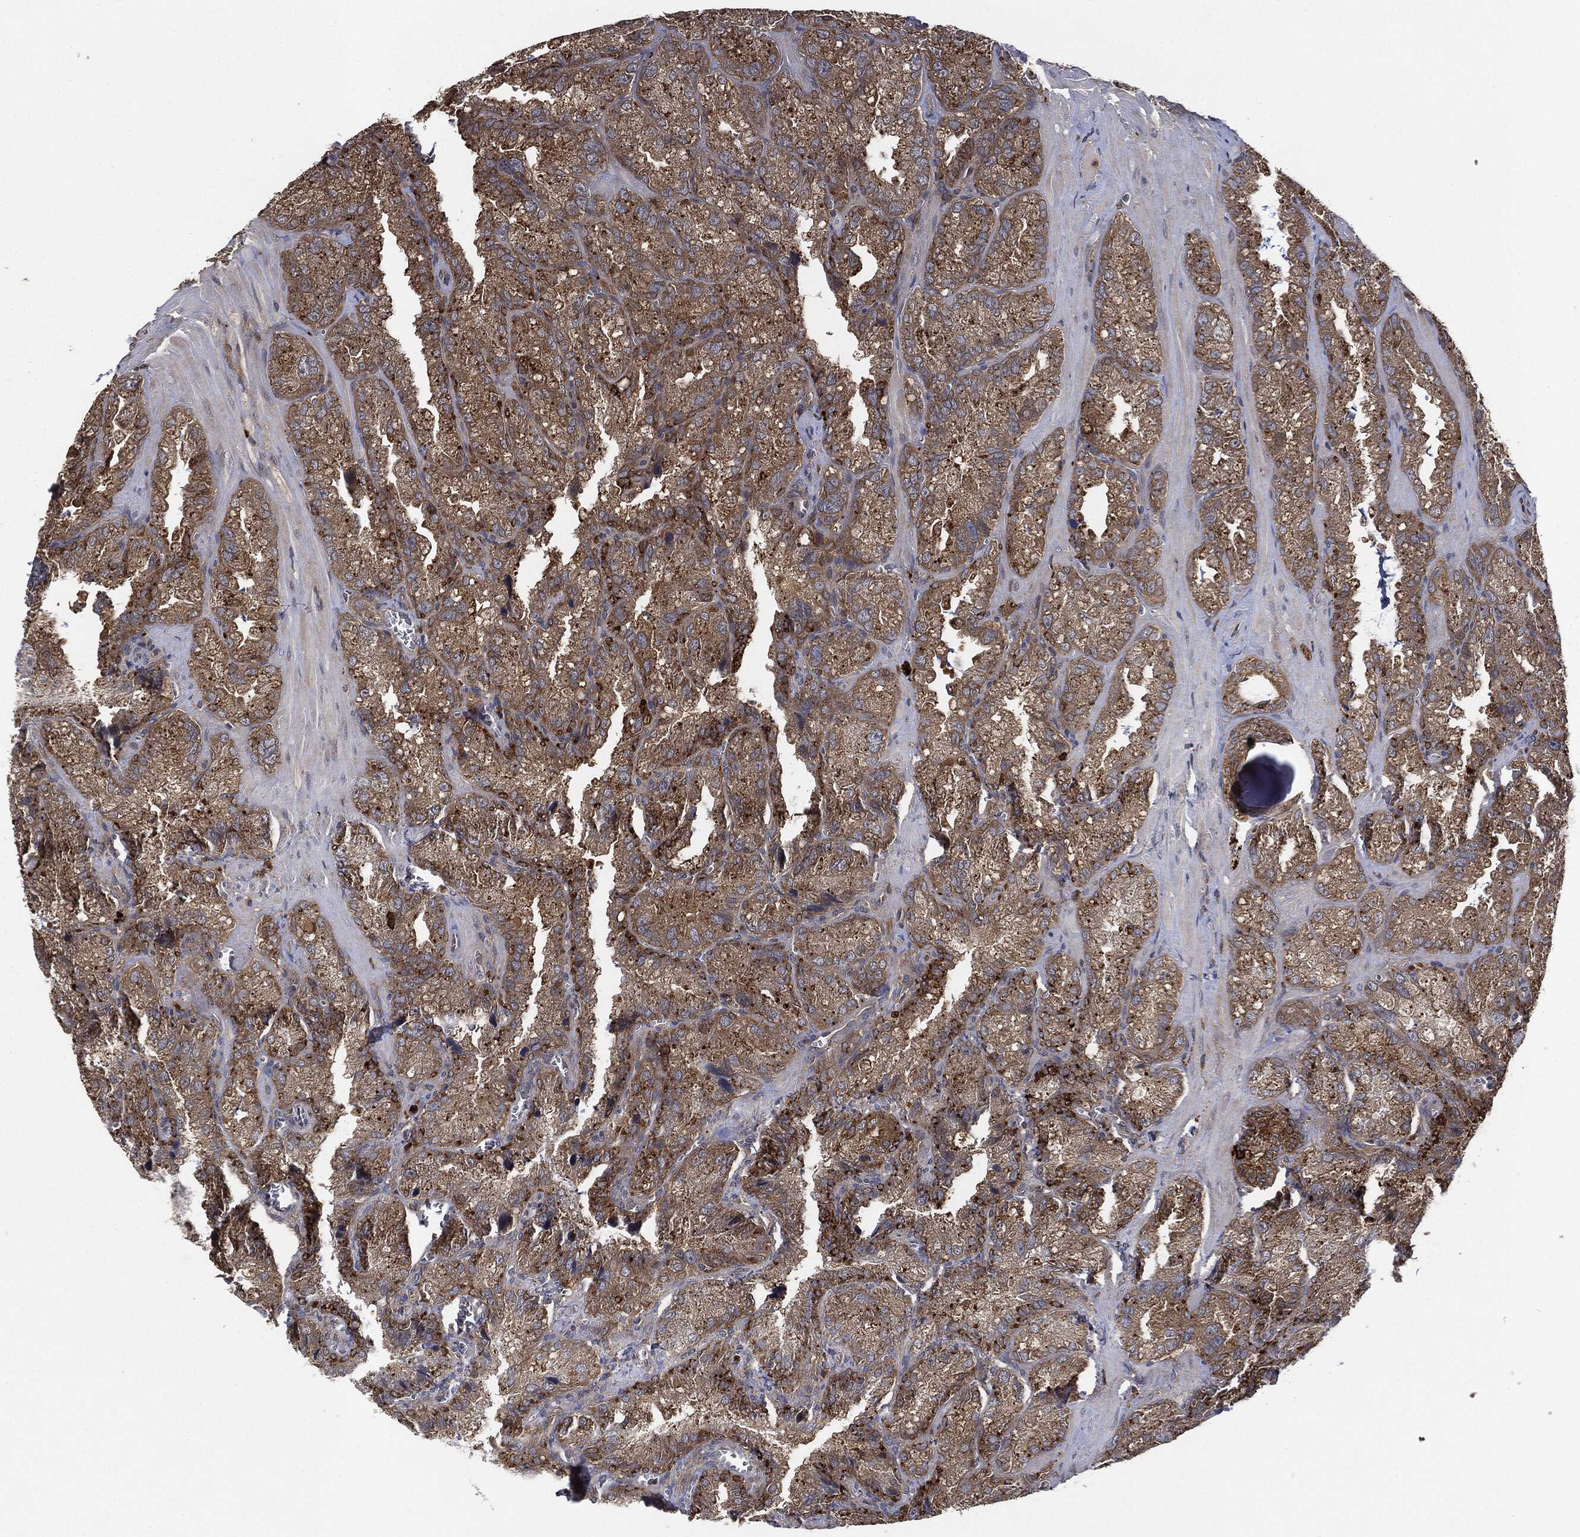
{"staining": {"intensity": "moderate", "quantity": ">75%", "location": "cytoplasmic/membranous"}, "tissue": "seminal vesicle", "cell_type": "Glandular cells", "image_type": "normal", "snomed": [{"axis": "morphology", "description": "Normal tissue, NOS"}, {"axis": "topography", "description": "Seminal veicle"}], "caption": "Immunohistochemical staining of unremarkable seminal vesicle reveals >75% levels of moderate cytoplasmic/membranous protein expression in about >75% of glandular cells.", "gene": "BRAF", "patient": {"sex": "male", "age": 57}}